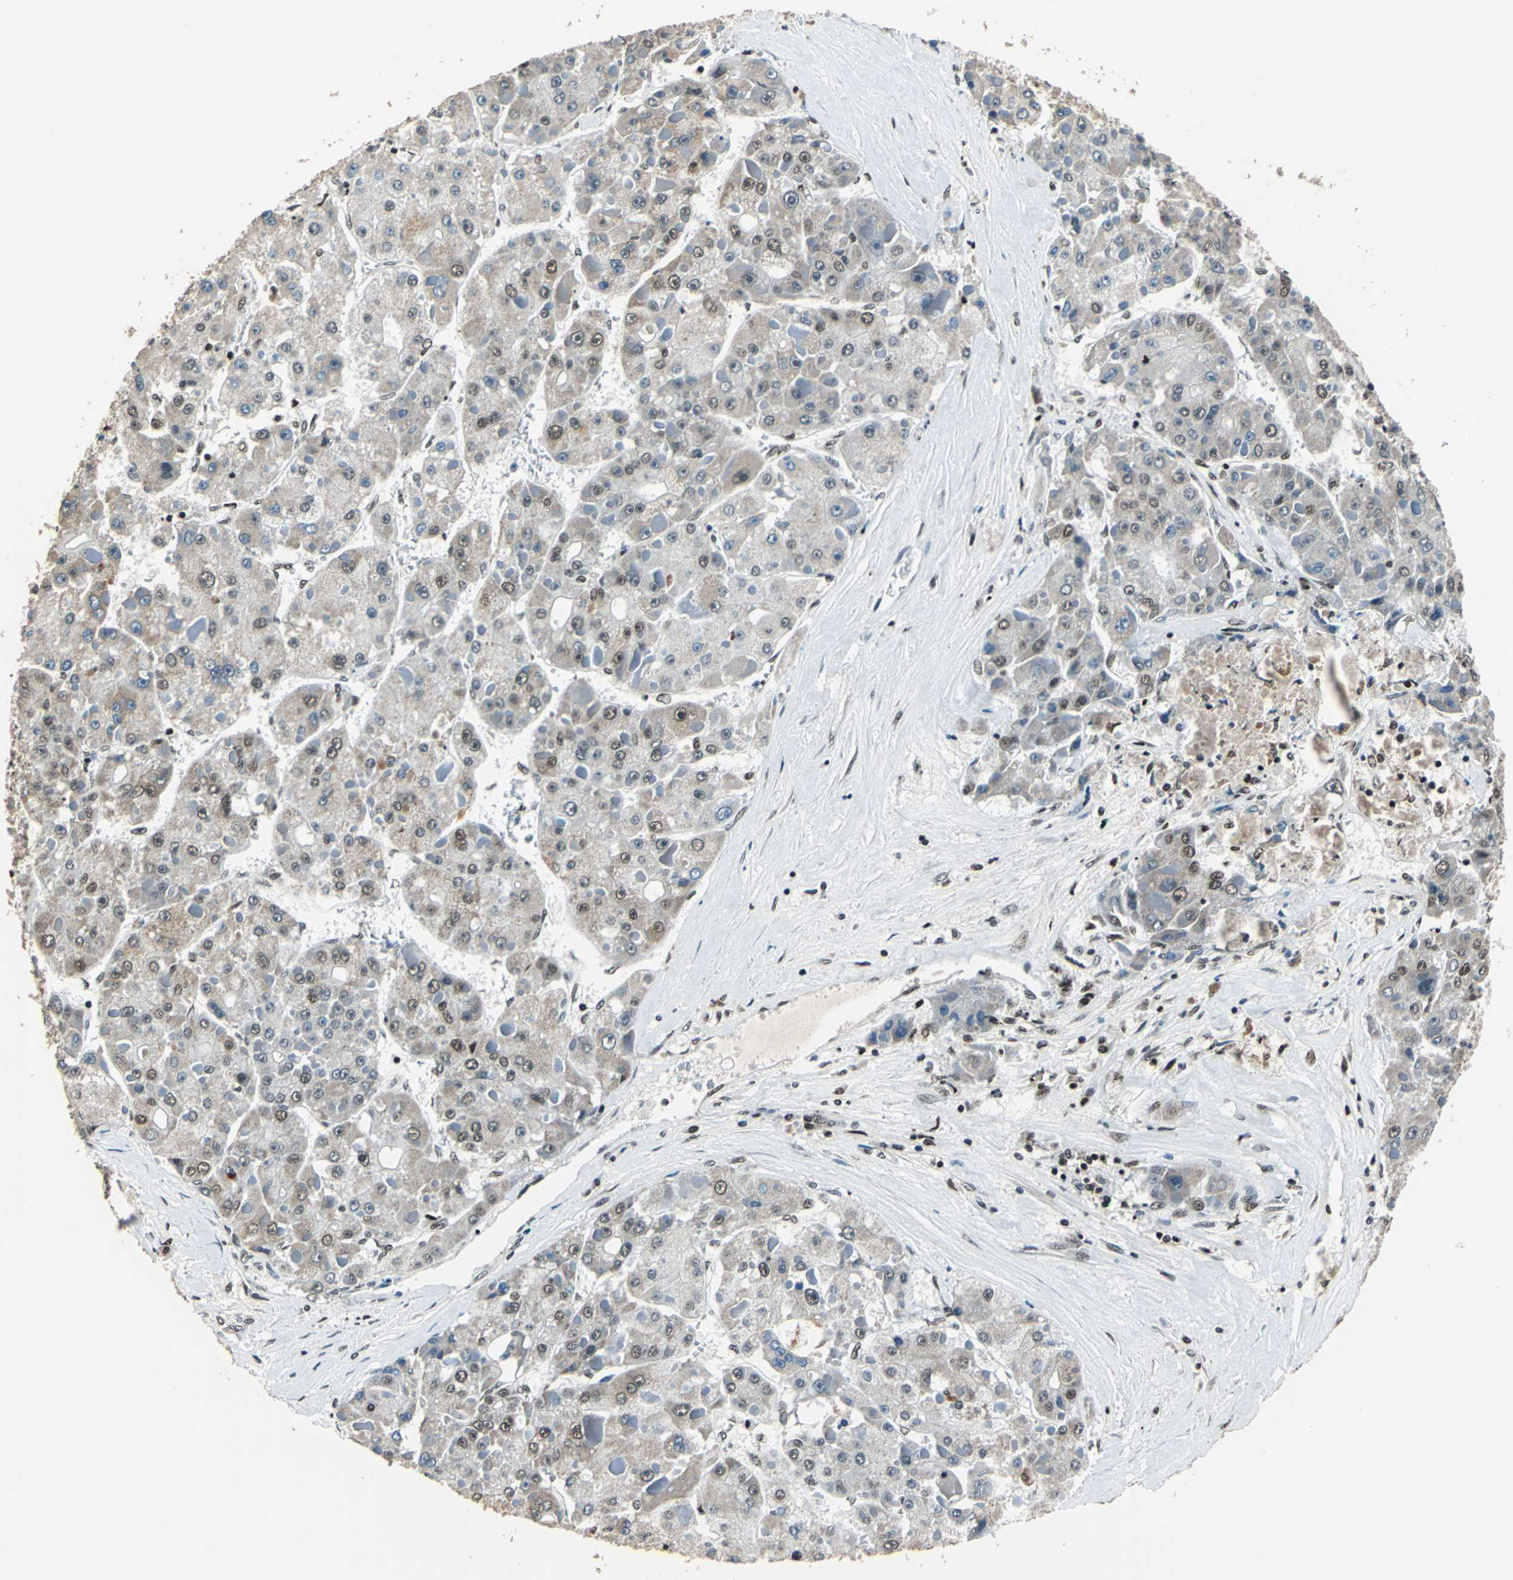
{"staining": {"intensity": "weak", "quantity": "<25%", "location": "nuclear"}, "tissue": "liver cancer", "cell_type": "Tumor cells", "image_type": "cancer", "snomed": [{"axis": "morphology", "description": "Carcinoma, Hepatocellular, NOS"}, {"axis": "topography", "description": "Liver"}], "caption": "DAB immunohistochemical staining of liver hepatocellular carcinoma displays no significant positivity in tumor cells.", "gene": "BCLAF1", "patient": {"sex": "female", "age": 73}}